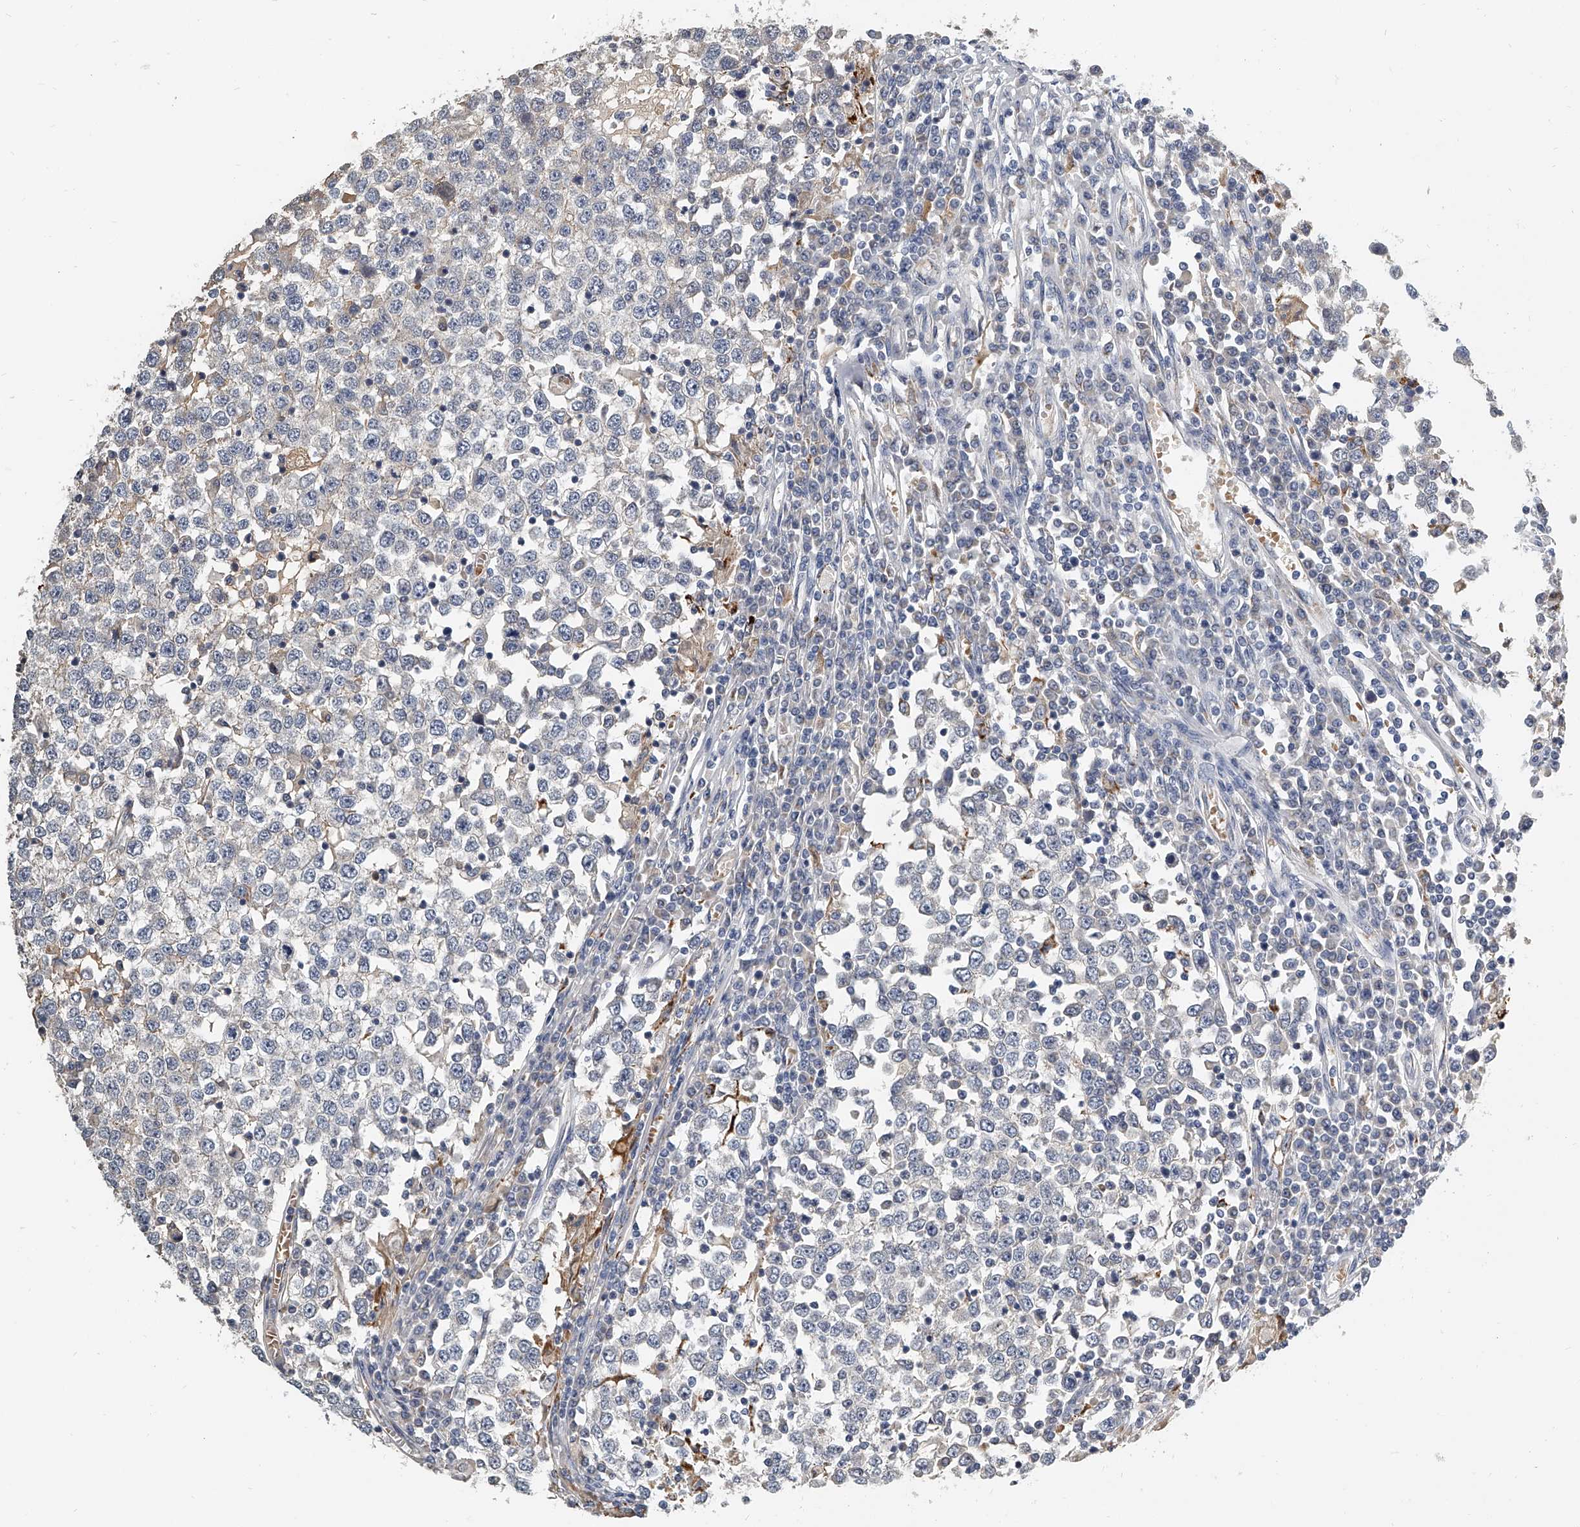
{"staining": {"intensity": "negative", "quantity": "none", "location": "none"}, "tissue": "testis cancer", "cell_type": "Tumor cells", "image_type": "cancer", "snomed": [{"axis": "morphology", "description": "Seminoma, NOS"}, {"axis": "topography", "description": "Testis"}], "caption": "A photomicrograph of human seminoma (testis) is negative for staining in tumor cells.", "gene": "KLHL7", "patient": {"sex": "male", "age": 65}}